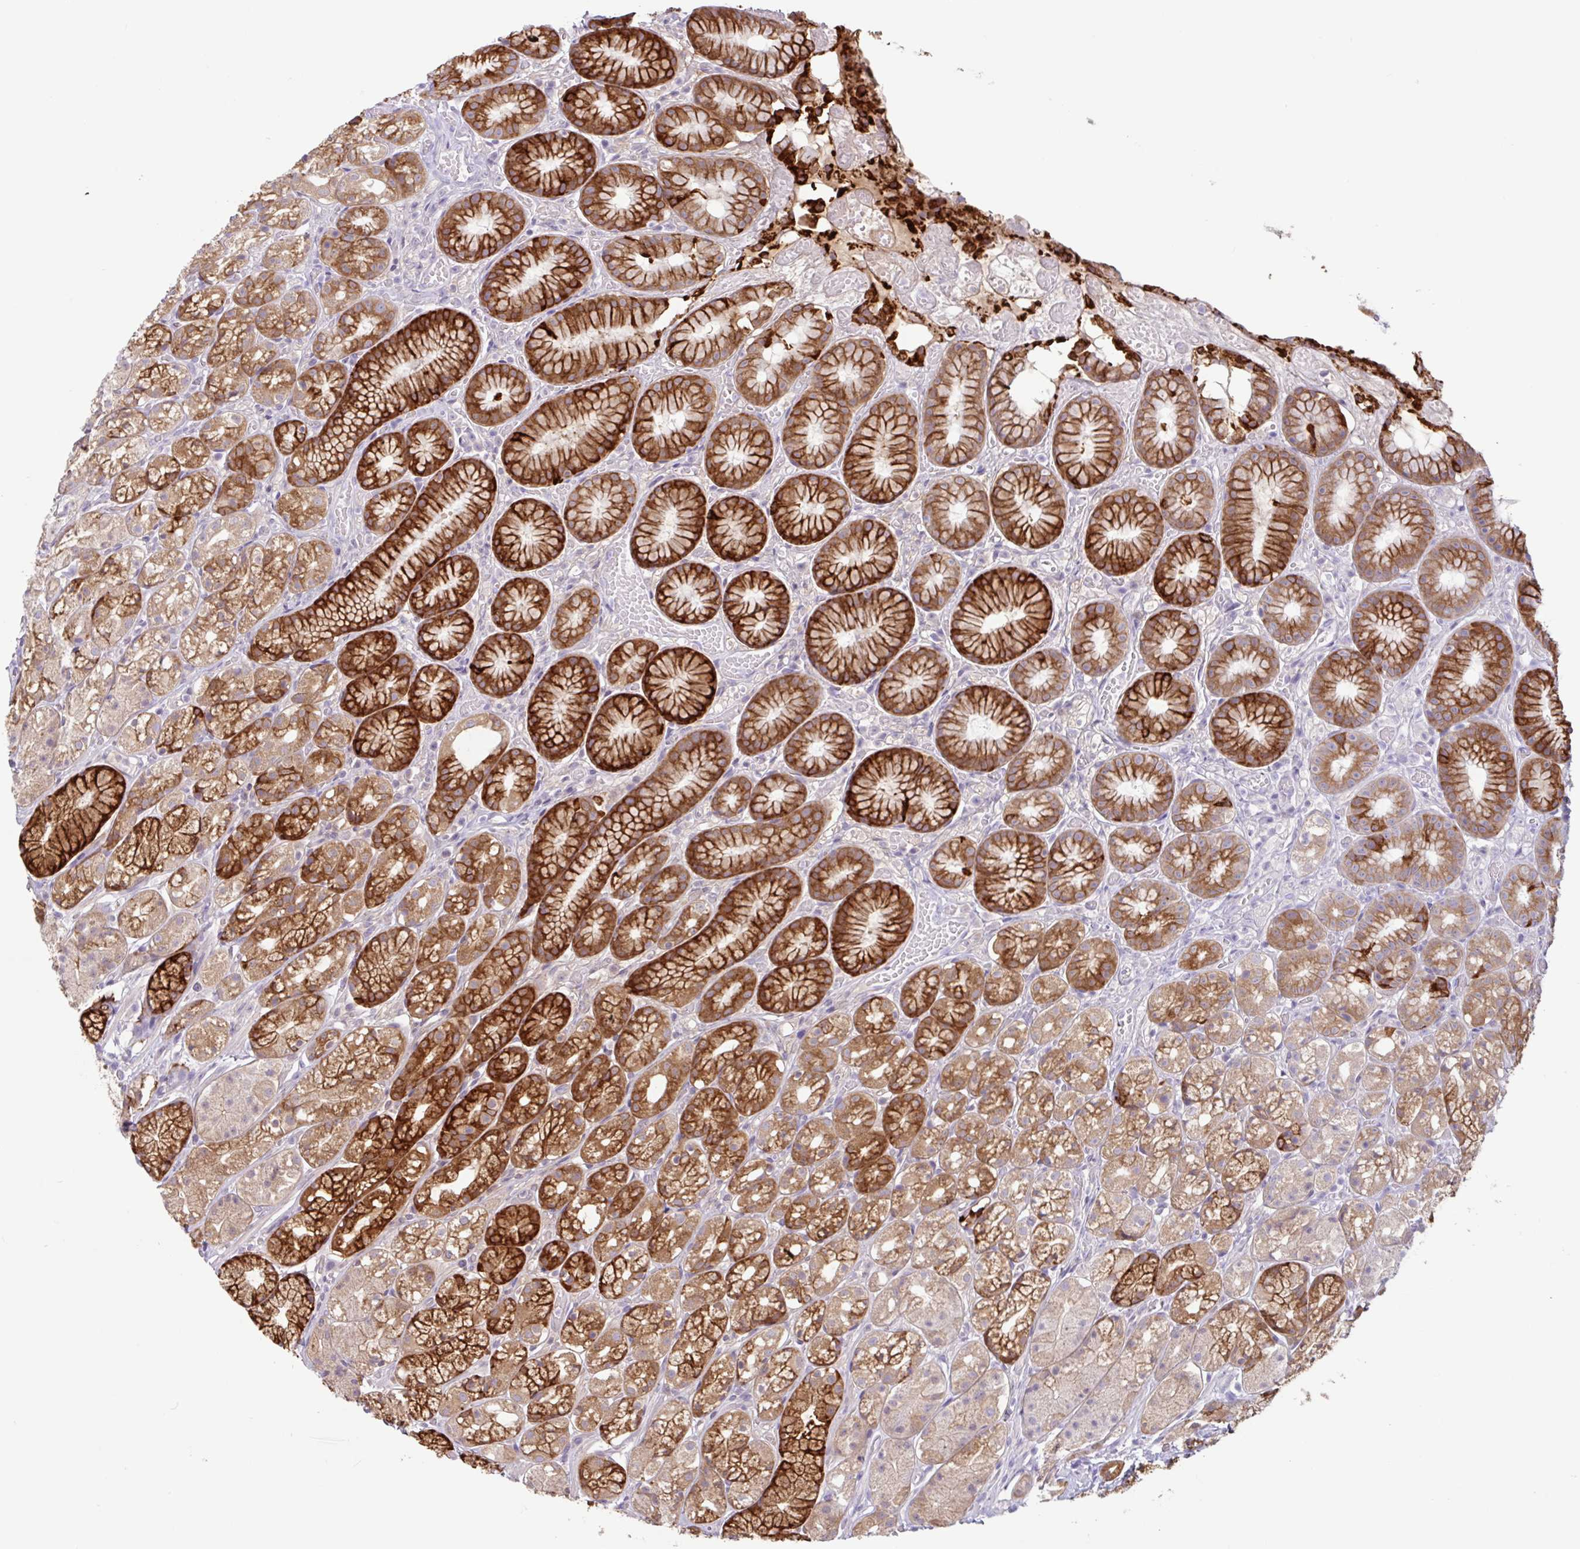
{"staining": {"intensity": "strong", "quantity": ">75%", "location": "cytoplasmic/membranous"}, "tissue": "stomach", "cell_type": "Glandular cells", "image_type": "normal", "snomed": [{"axis": "morphology", "description": "Normal tissue, NOS"}, {"axis": "topography", "description": "Smooth muscle"}, {"axis": "topography", "description": "Stomach"}], "caption": "An IHC photomicrograph of benign tissue is shown. Protein staining in brown shows strong cytoplasmic/membranous positivity in stomach within glandular cells. The staining was performed using DAB to visualize the protein expression in brown, while the nuclei were stained in blue with hematoxylin (Magnification: 20x).", "gene": "CTSE", "patient": {"sex": "male", "age": 70}}